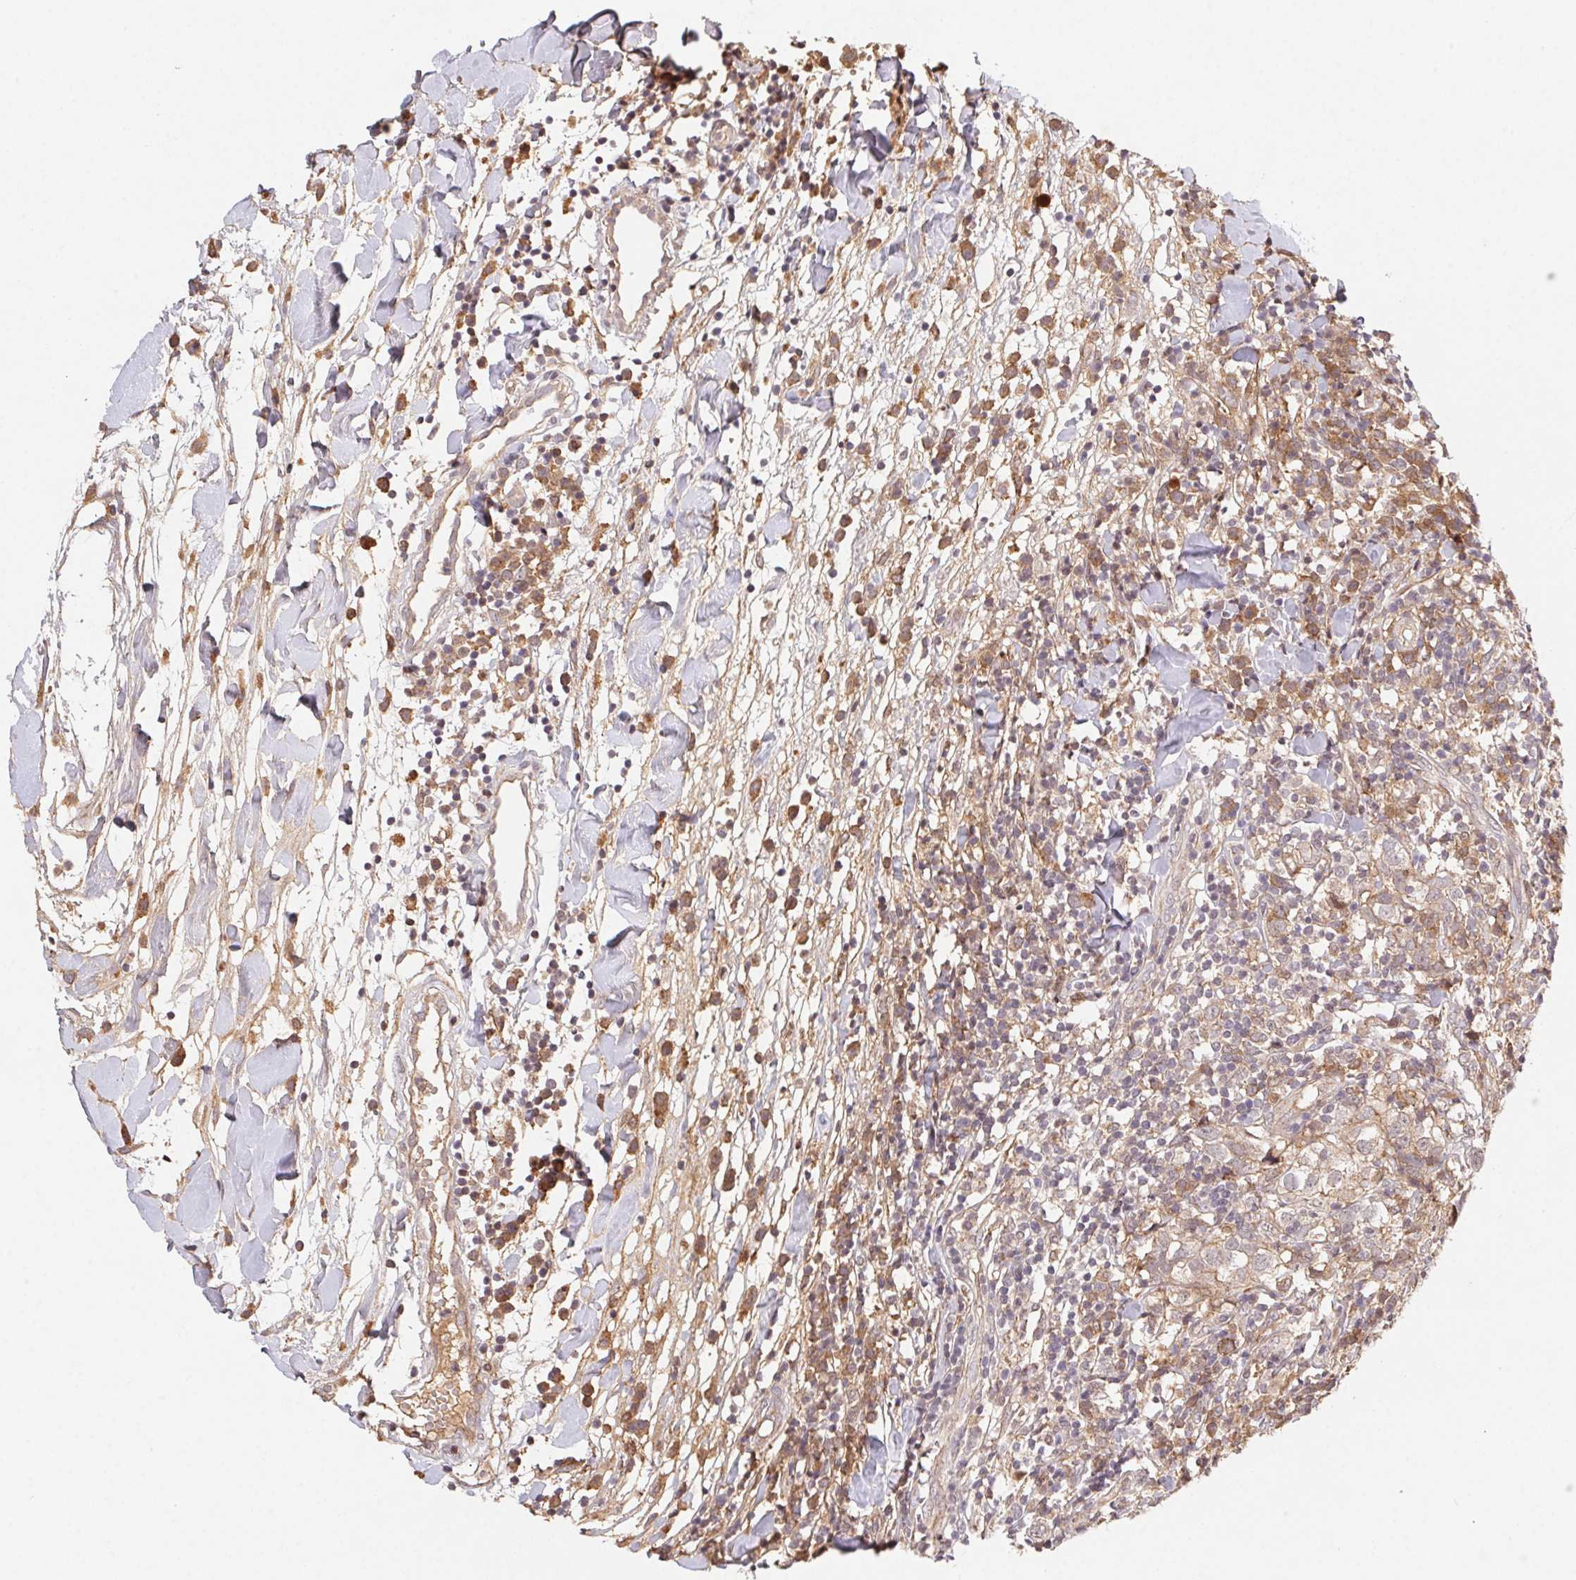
{"staining": {"intensity": "weak", "quantity": ">75%", "location": "cytoplasmic/membranous"}, "tissue": "breast cancer", "cell_type": "Tumor cells", "image_type": "cancer", "snomed": [{"axis": "morphology", "description": "Duct carcinoma"}, {"axis": "topography", "description": "Breast"}], "caption": "Protein expression by immunohistochemistry reveals weak cytoplasmic/membranous expression in approximately >75% of tumor cells in breast cancer (infiltrating ductal carcinoma). The staining was performed using DAB, with brown indicating positive protein expression. Nuclei are stained blue with hematoxylin.", "gene": "SLC52A2", "patient": {"sex": "female", "age": 30}}